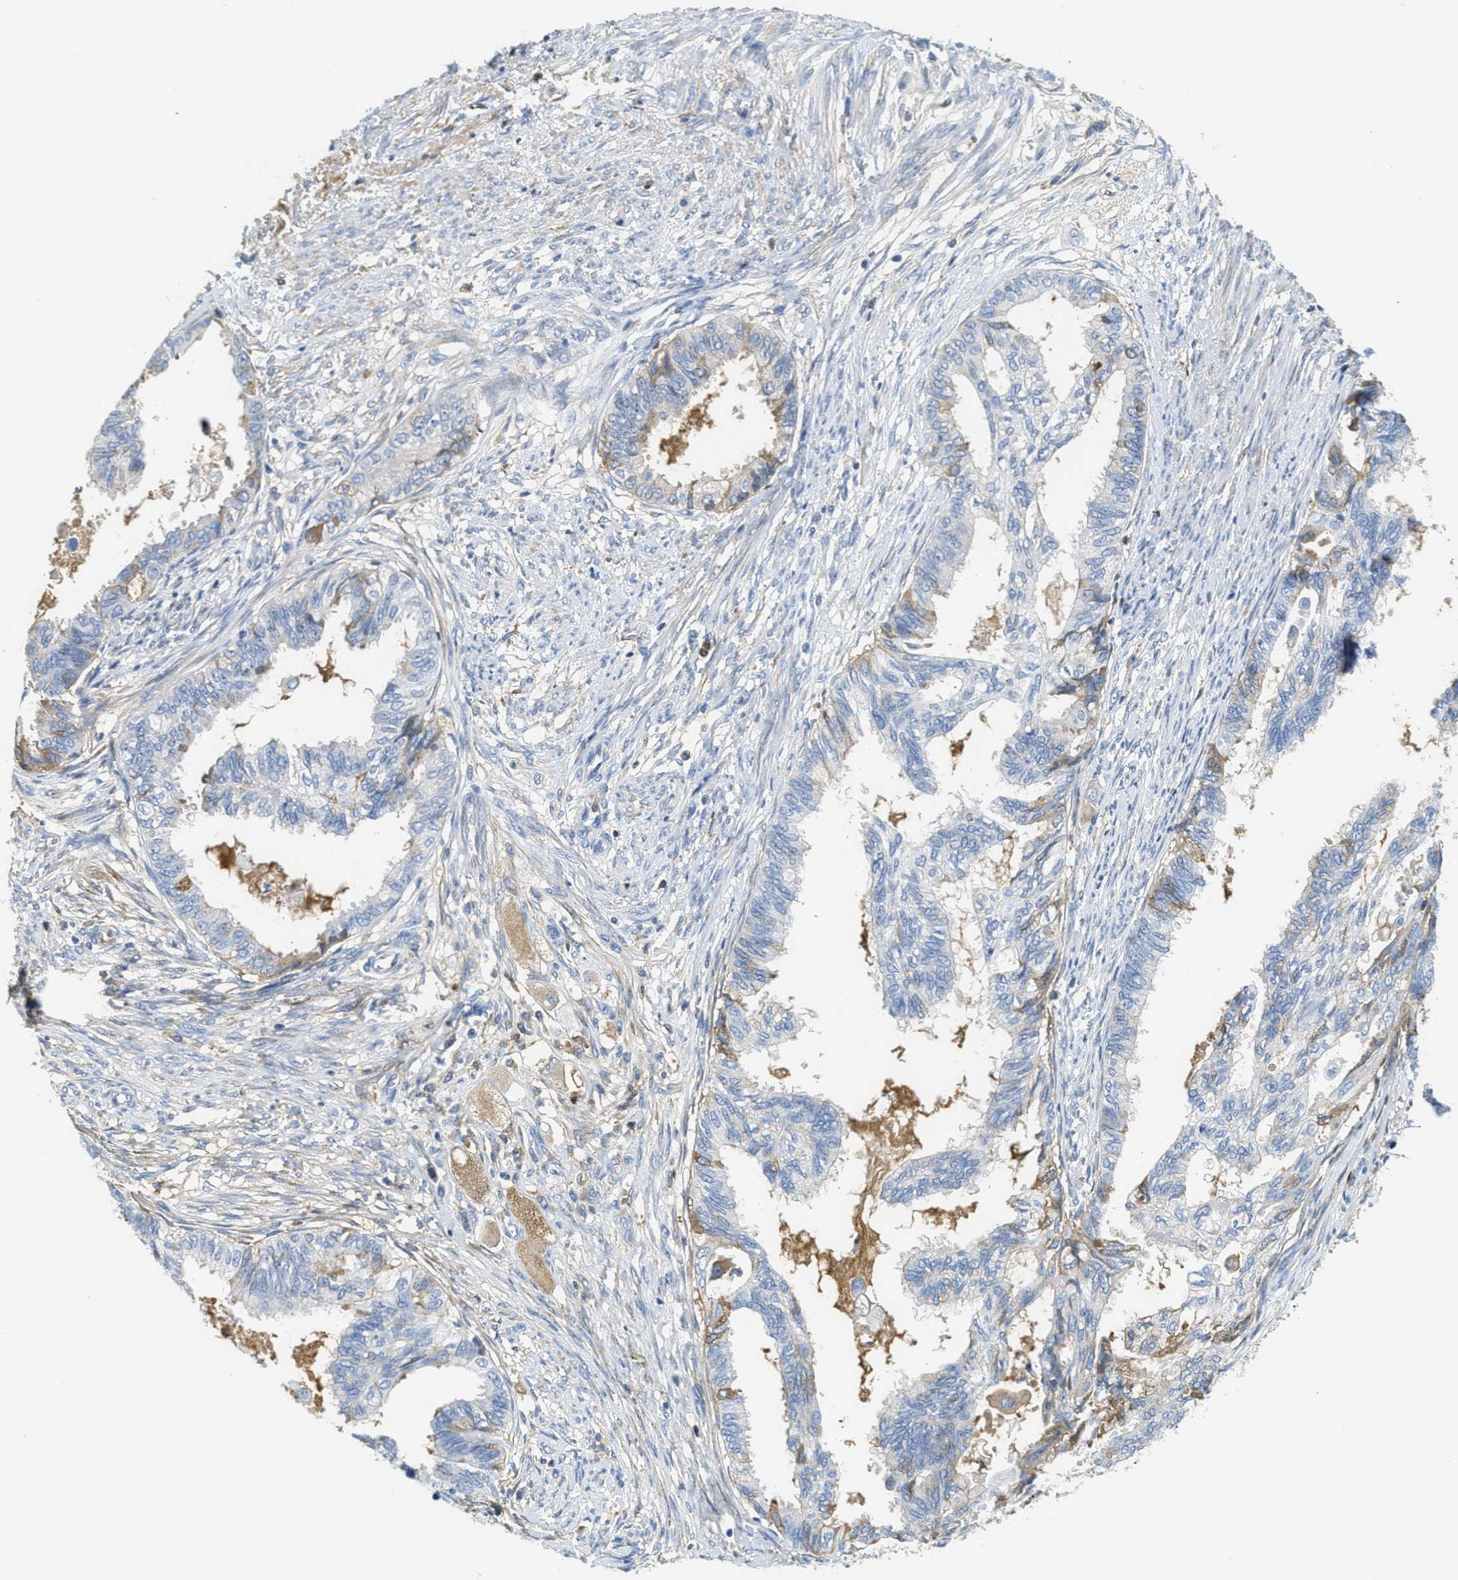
{"staining": {"intensity": "moderate", "quantity": "<25%", "location": "cytoplasmic/membranous"}, "tissue": "cervical cancer", "cell_type": "Tumor cells", "image_type": "cancer", "snomed": [{"axis": "morphology", "description": "Normal tissue, NOS"}, {"axis": "morphology", "description": "Adenocarcinoma, NOS"}, {"axis": "topography", "description": "Cervix"}, {"axis": "topography", "description": "Endometrium"}], "caption": "Cervical cancer (adenocarcinoma) stained for a protein (brown) displays moderate cytoplasmic/membranous positive staining in about <25% of tumor cells.", "gene": "SERPINA1", "patient": {"sex": "female", "age": 86}}